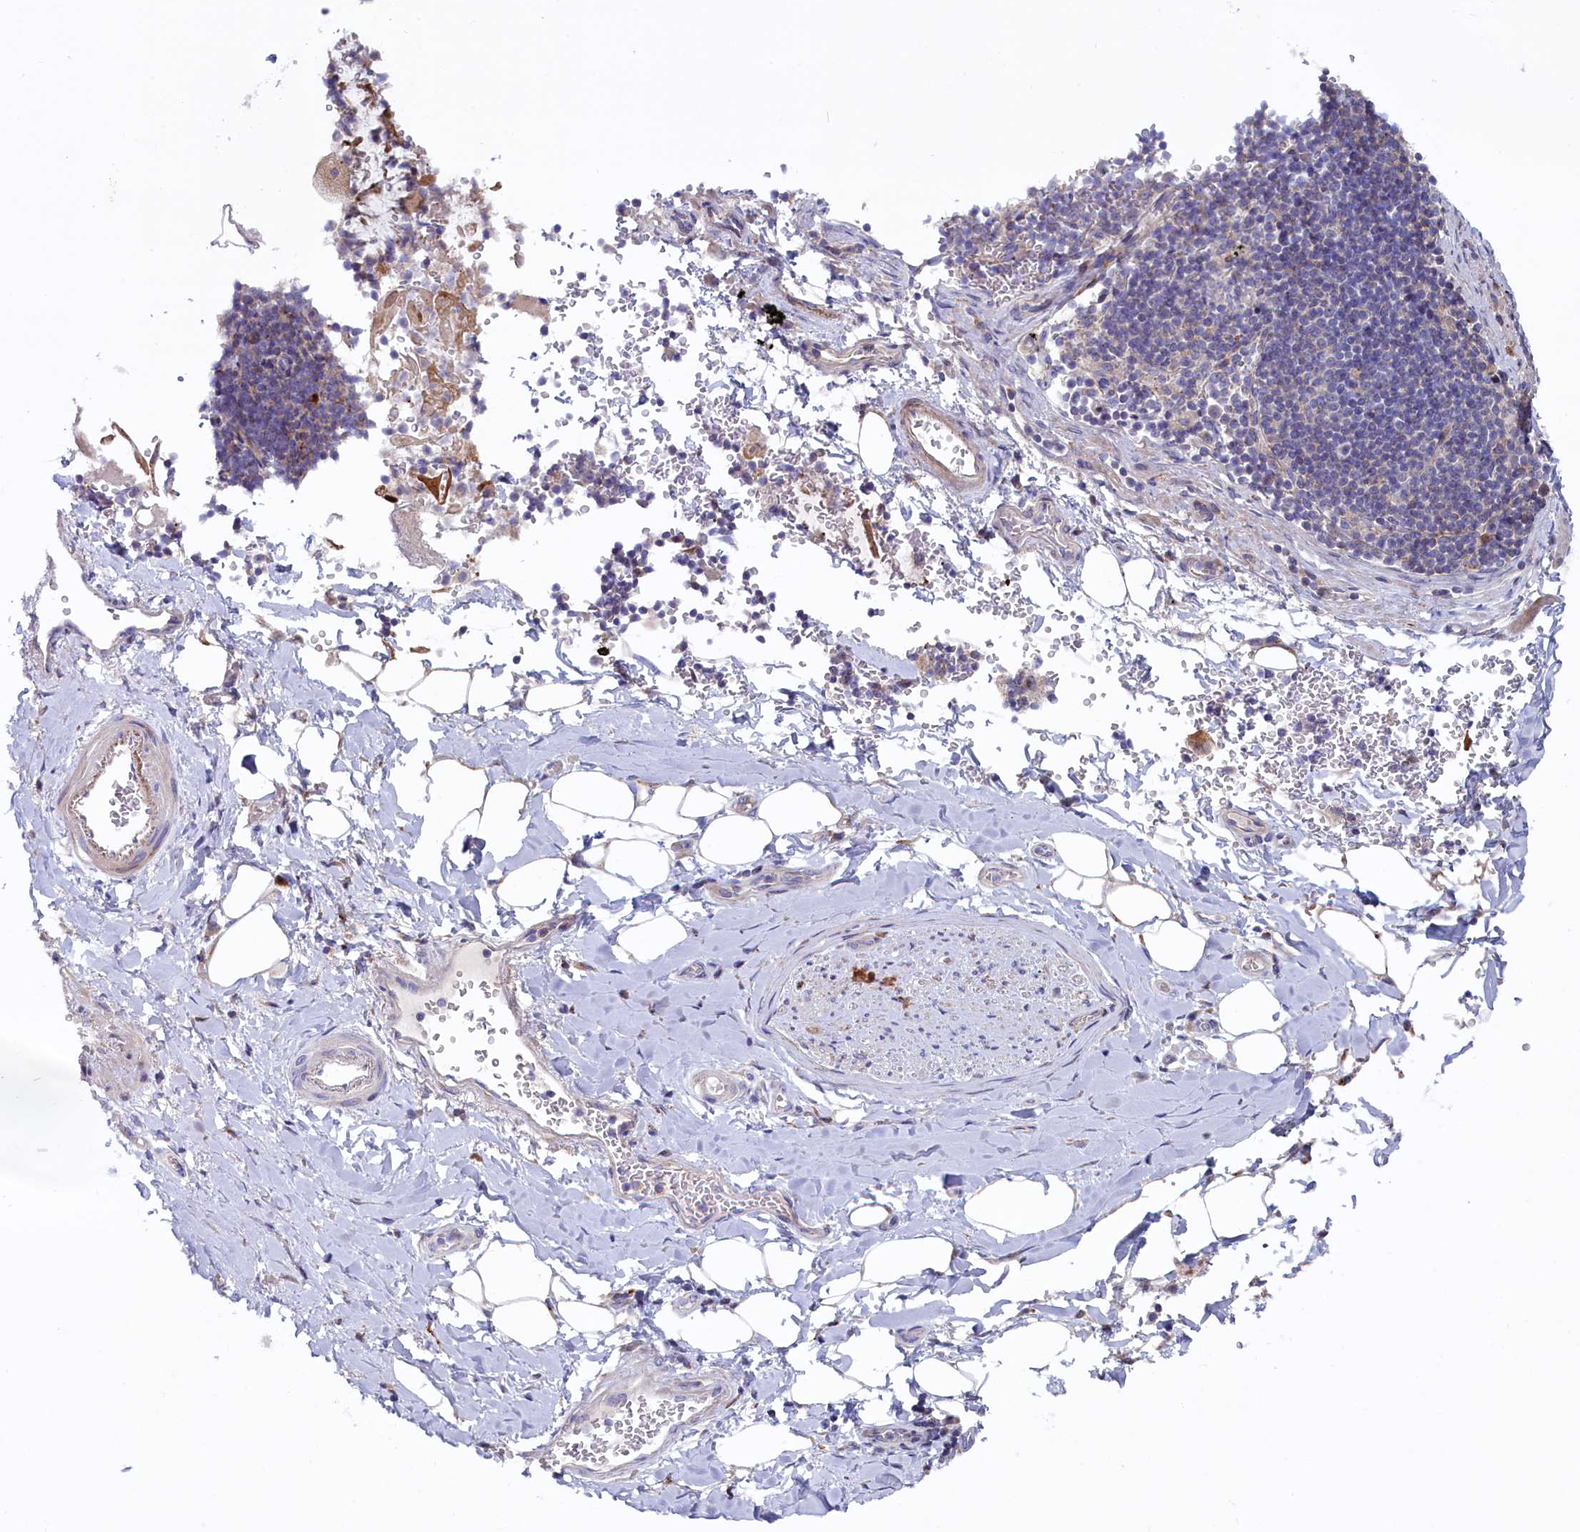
{"staining": {"intensity": "negative", "quantity": "none", "location": "none"}, "tissue": "adipose tissue", "cell_type": "Adipocytes", "image_type": "normal", "snomed": [{"axis": "morphology", "description": "Normal tissue, NOS"}, {"axis": "topography", "description": "Lymph node"}, {"axis": "topography", "description": "Cartilage tissue"}, {"axis": "topography", "description": "Bronchus"}], "caption": "Immunohistochemistry (IHC) image of unremarkable human adipose tissue stained for a protein (brown), which displays no expression in adipocytes.", "gene": "NUDT7", "patient": {"sex": "male", "age": 63}}